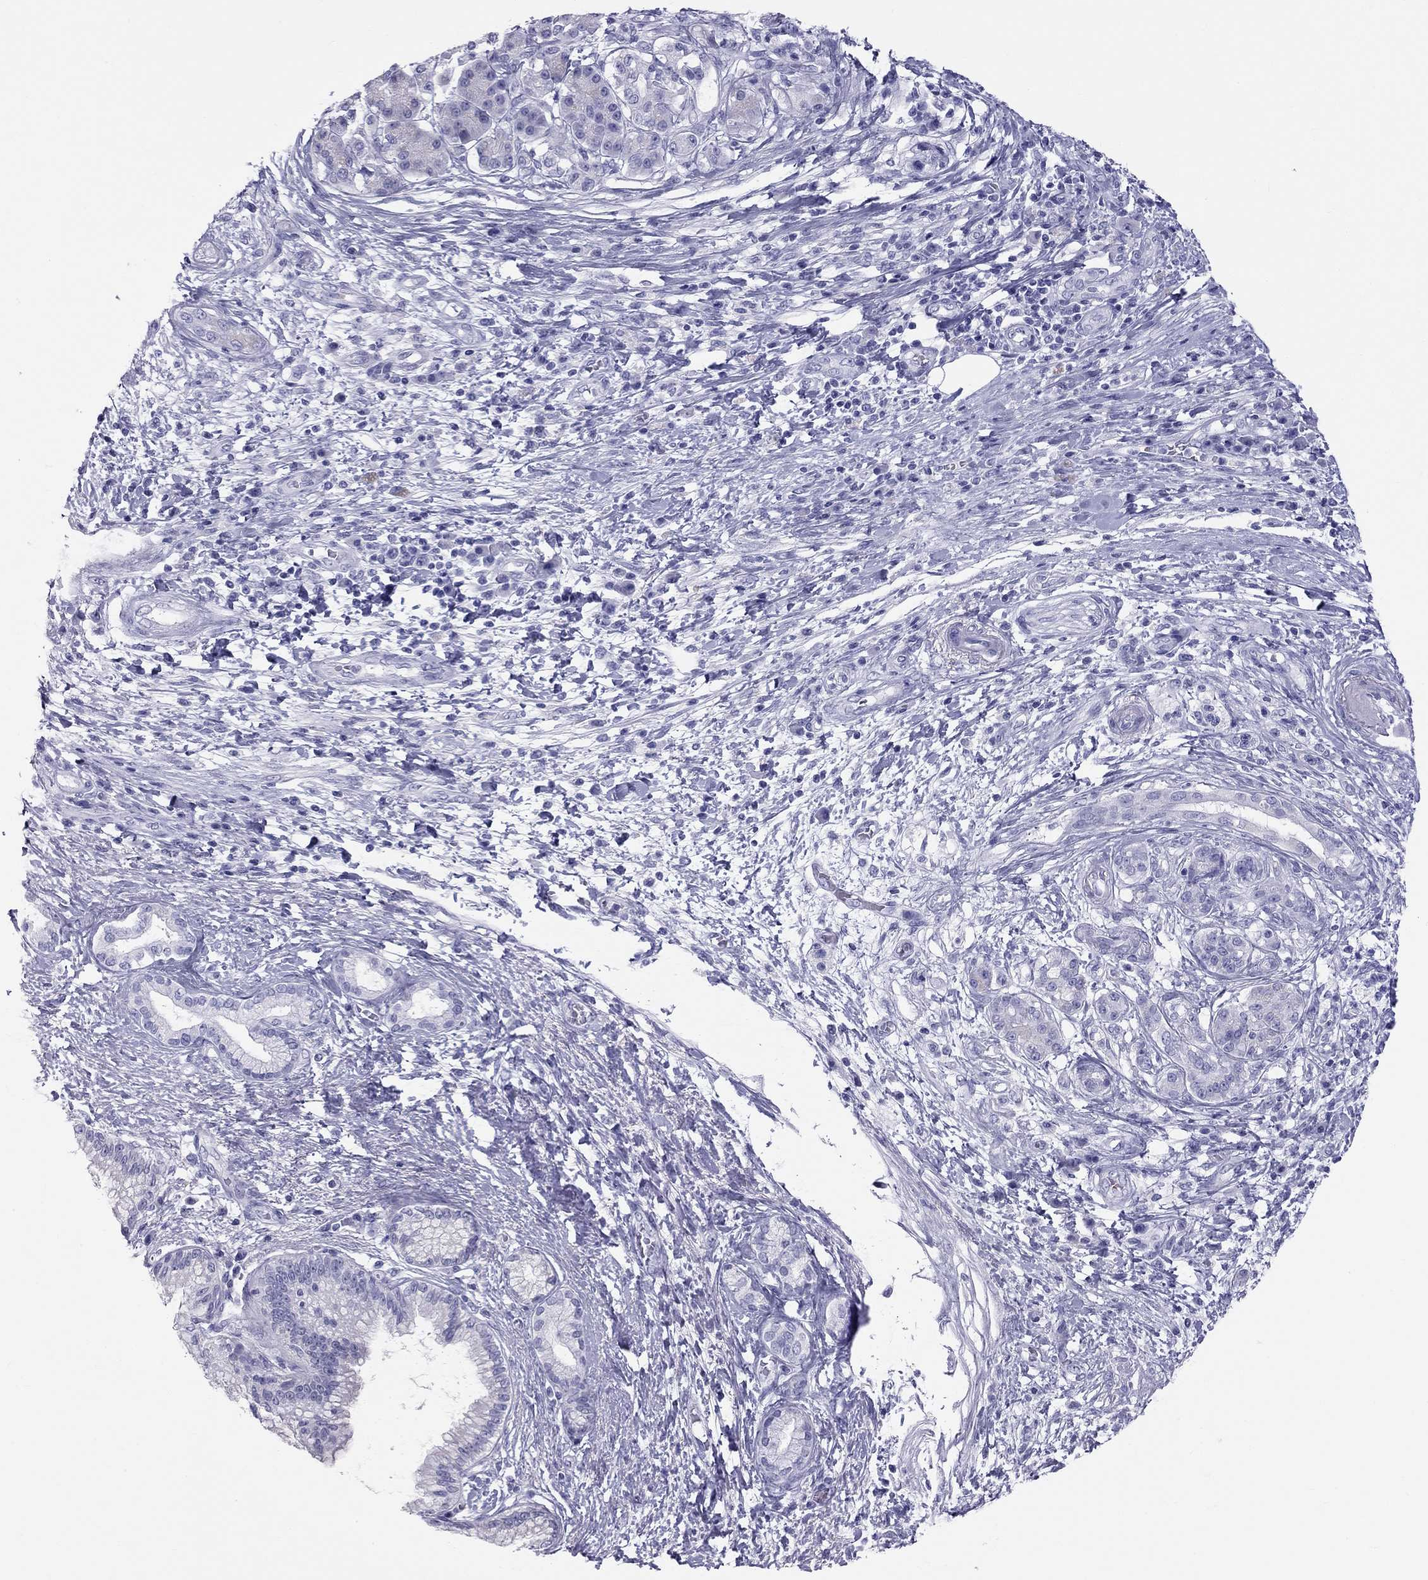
{"staining": {"intensity": "negative", "quantity": "none", "location": "none"}, "tissue": "pancreatic cancer", "cell_type": "Tumor cells", "image_type": "cancer", "snomed": [{"axis": "morphology", "description": "Adenocarcinoma, NOS"}, {"axis": "topography", "description": "Pancreas"}], "caption": "An immunohistochemistry histopathology image of adenocarcinoma (pancreatic) is shown. There is no staining in tumor cells of adenocarcinoma (pancreatic).", "gene": "TRPM3", "patient": {"sex": "female", "age": 73}}